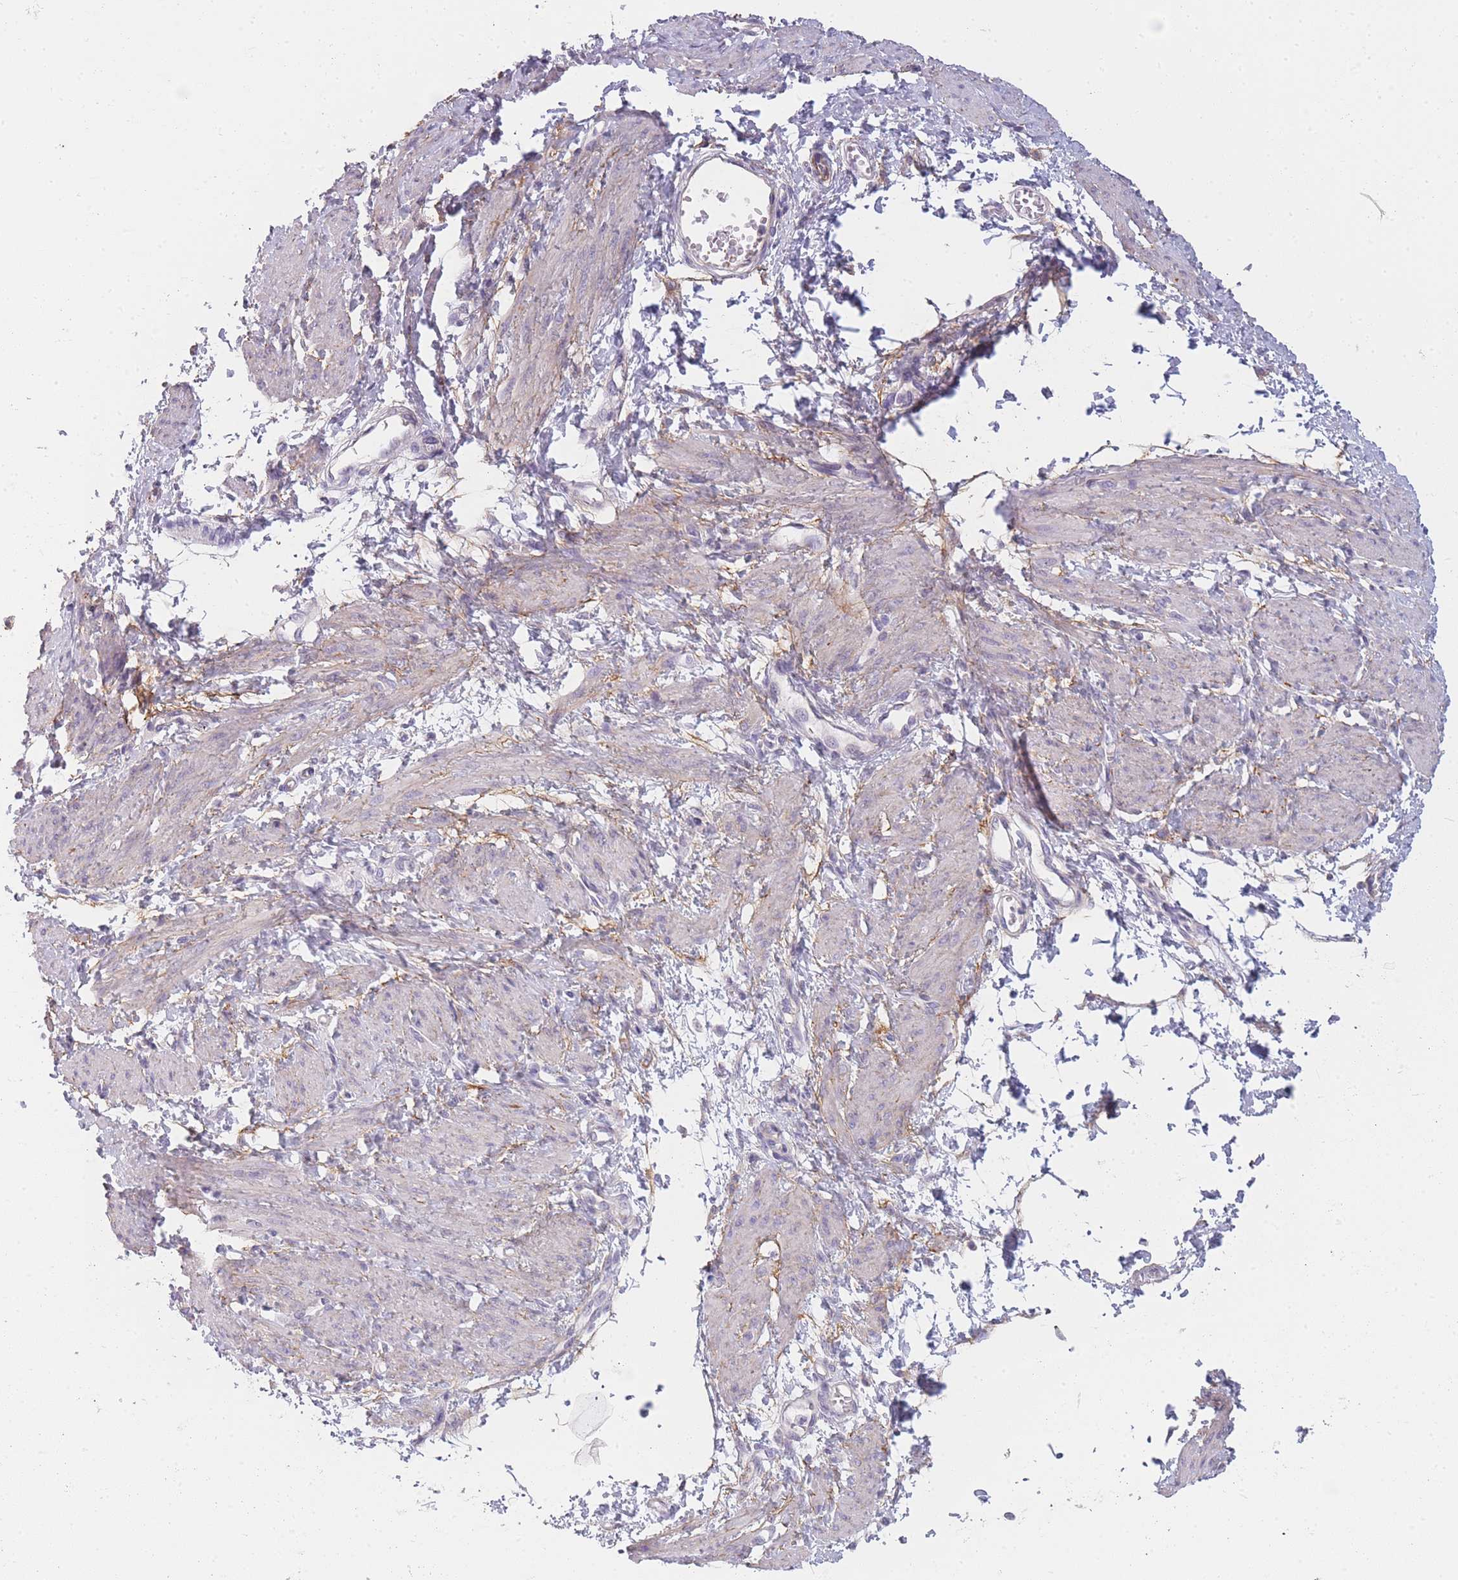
{"staining": {"intensity": "negative", "quantity": "none", "location": "none"}, "tissue": "smooth muscle", "cell_type": "Smooth muscle cells", "image_type": "normal", "snomed": [{"axis": "morphology", "description": "Normal tissue, NOS"}, {"axis": "topography", "description": "Smooth muscle"}, {"axis": "topography", "description": "Uterus"}], "caption": "The photomicrograph exhibits no significant positivity in smooth muscle cells of smooth muscle.", "gene": "AP3M1", "patient": {"sex": "female", "age": 39}}